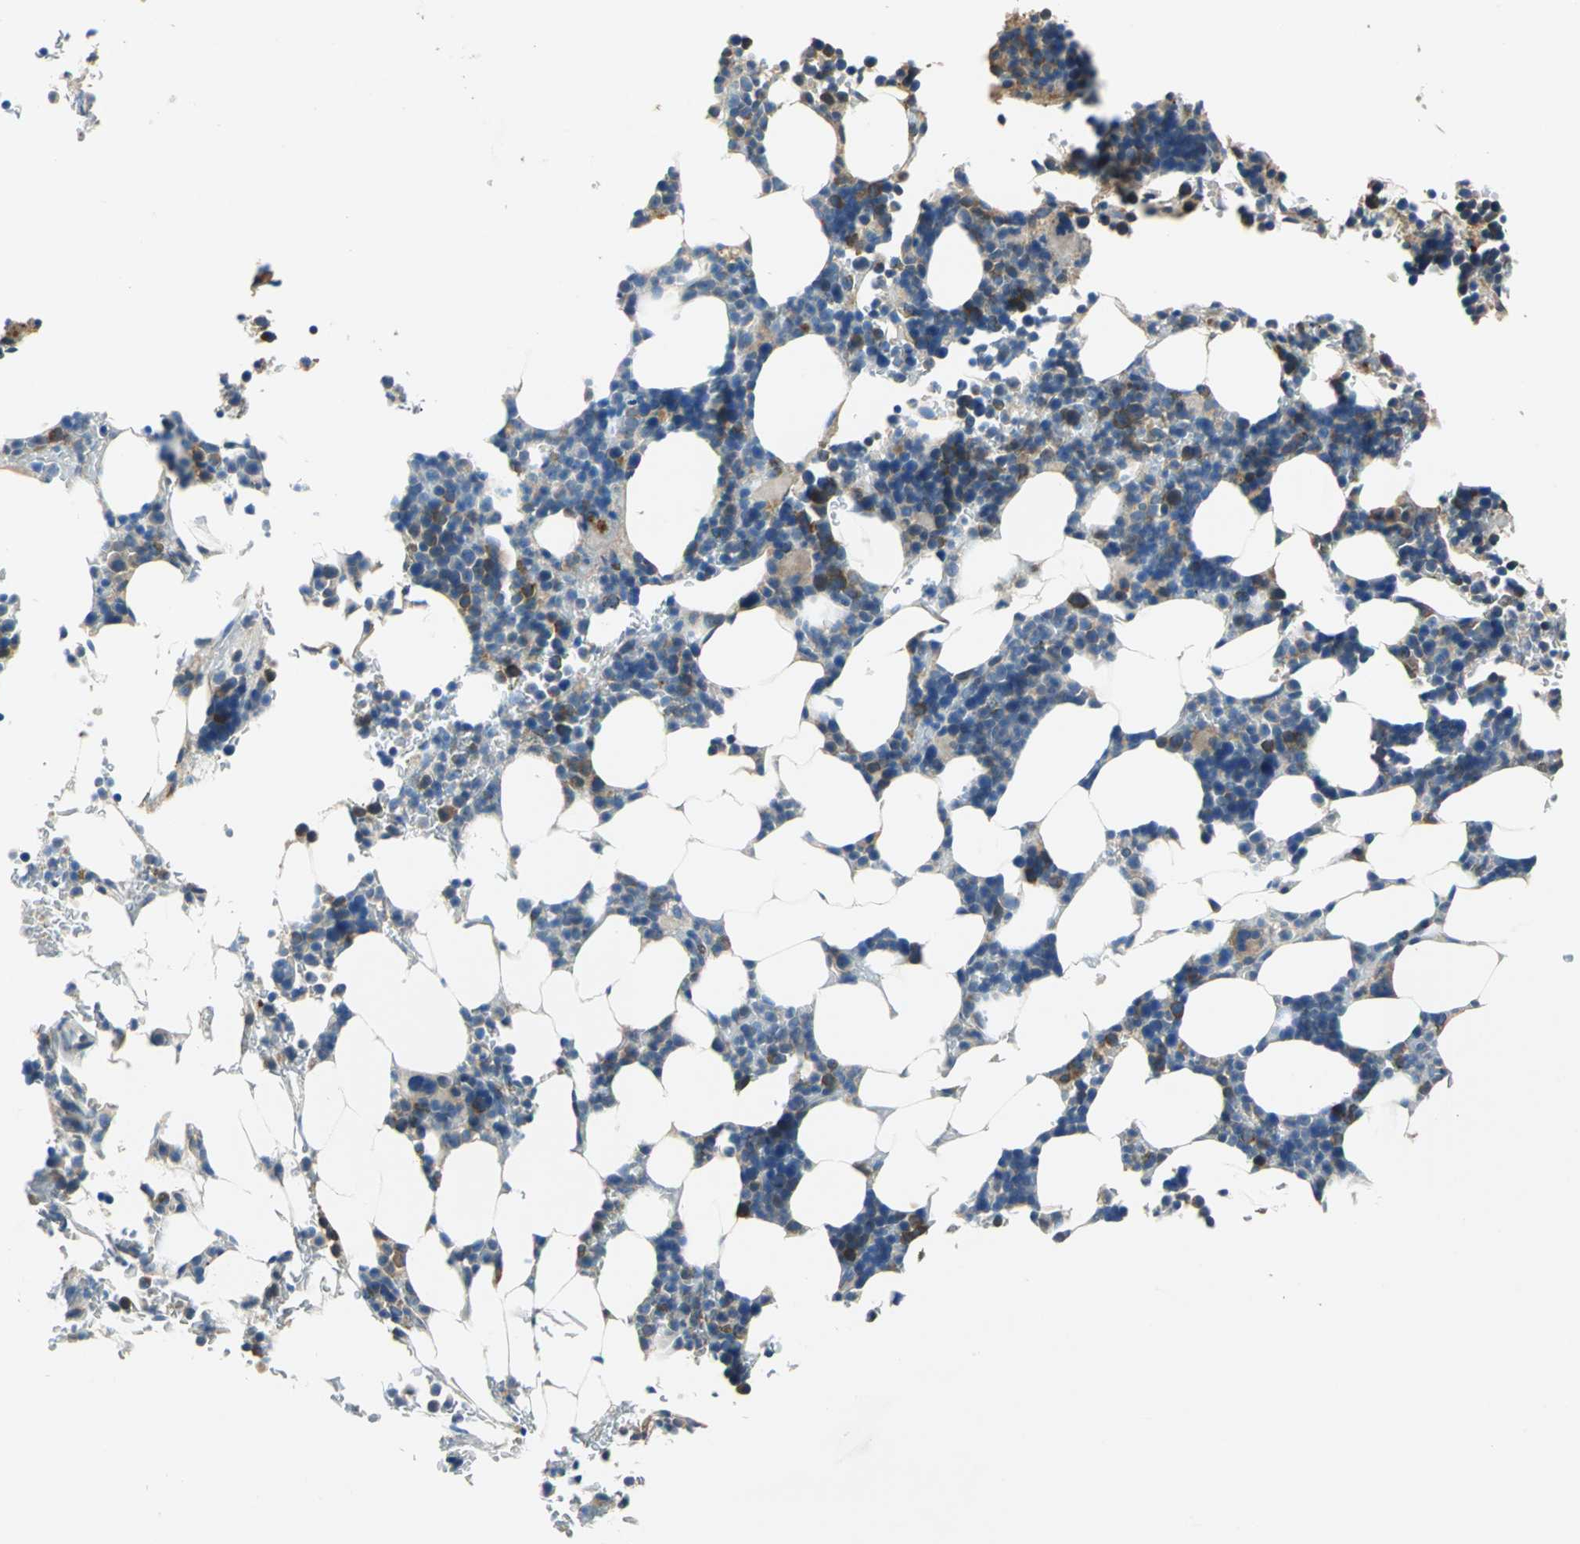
{"staining": {"intensity": "moderate", "quantity": "<25%", "location": "cytoplasmic/membranous"}, "tissue": "bone marrow", "cell_type": "Hematopoietic cells", "image_type": "normal", "snomed": [{"axis": "morphology", "description": "Normal tissue, NOS"}, {"axis": "topography", "description": "Bone marrow"}], "caption": "Bone marrow was stained to show a protein in brown. There is low levels of moderate cytoplasmic/membranous expression in about <25% of hematopoietic cells. The staining is performed using DAB brown chromogen to label protein expression. The nuclei are counter-stained blue using hematoxylin.", "gene": "DDX3X", "patient": {"sex": "female", "age": 73}}